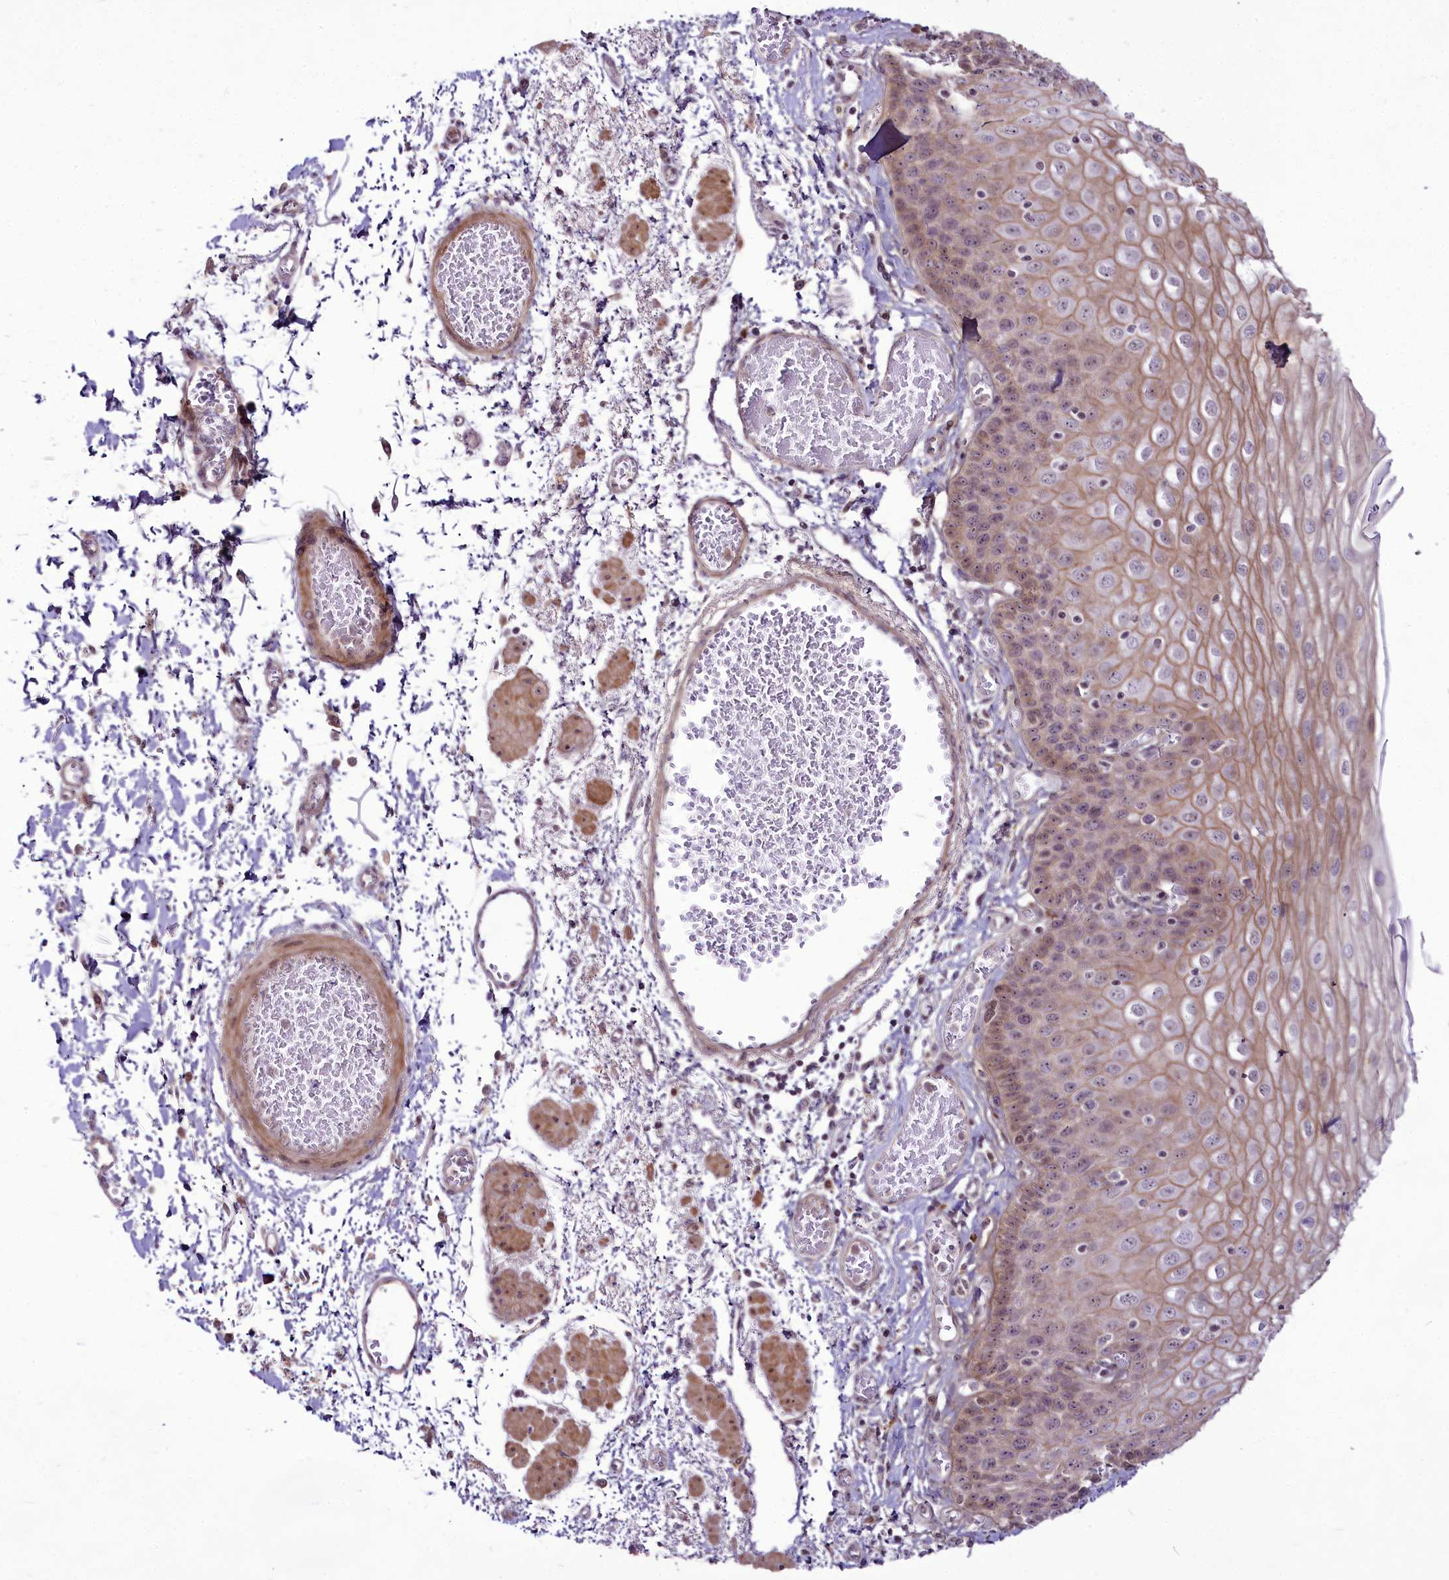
{"staining": {"intensity": "moderate", "quantity": ">75%", "location": "cytoplasmic/membranous,nuclear"}, "tissue": "esophagus", "cell_type": "Squamous epithelial cells", "image_type": "normal", "snomed": [{"axis": "morphology", "description": "Normal tissue, NOS"}, {"axis": "topography", "description": "Esophagus"}], "caption": "Immunohistochemistry staining of benign esophagus, which exhibits medium levels of moderate cytoplasmic/membranous,nuclear expression in approximately >75% of squamous epithelial cells indicating moderate cytoplasmic/membranous,nuclear protein staining. The staining was performed using DAB (3,3'-diaminobenzidine) (brown) for protein detection and nuclei were counterstained in hematoxylin (blue).", "gene": "RSBN1", "patient": {"sex": "male", "age": 81}}